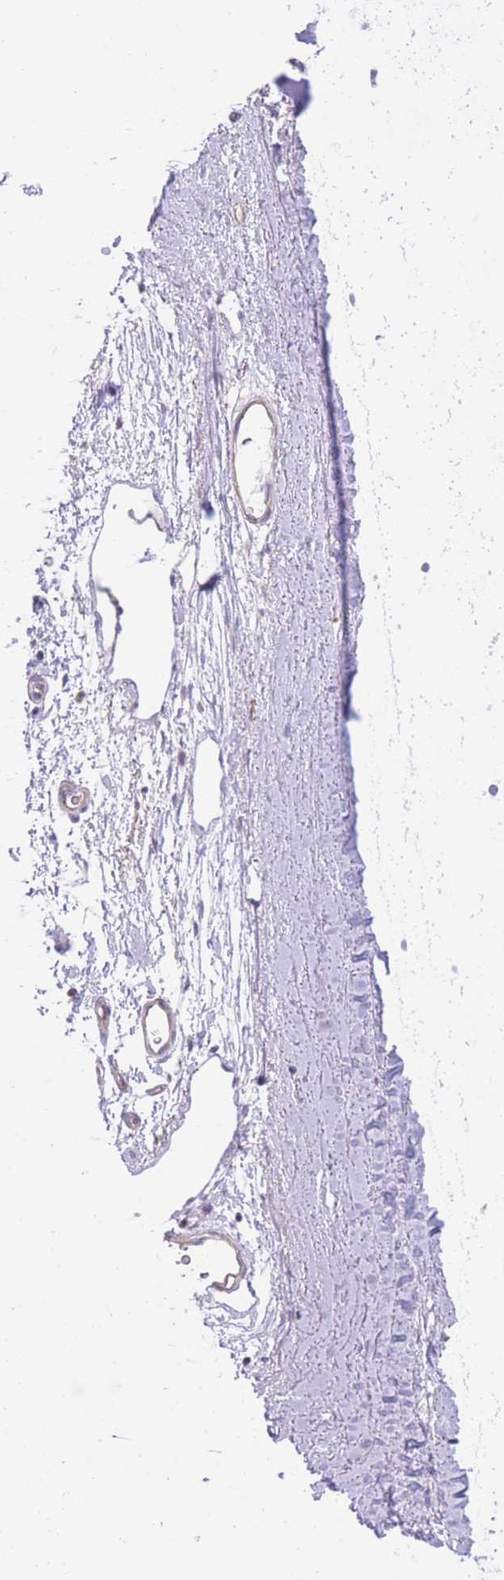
{"staining": {"intensity": "negative", "quantity": "none", "location": "none"}, "tissue": "adipose tissue", "cell_type": "Adipocytes", "image_type": "normal", "snomed": [{"axis": "morphology", "description": "Normal tissue, NOS"}, {"axis": "topography", "description": "Cartilage tissue"}, {"axis": "topography", "description": "Bronchus"}], "caption": "Adipose tissue was stained to show a protein in brown. There is no significant expression in adipocytes. The staining was performed using DAB to visualize the protein expression in brown, while the nuclei were stained in blue with hematoxylin (Magnification: 20x).", "gene": "BOLA2B", "patient": {"sex": "female", "age": 72}}